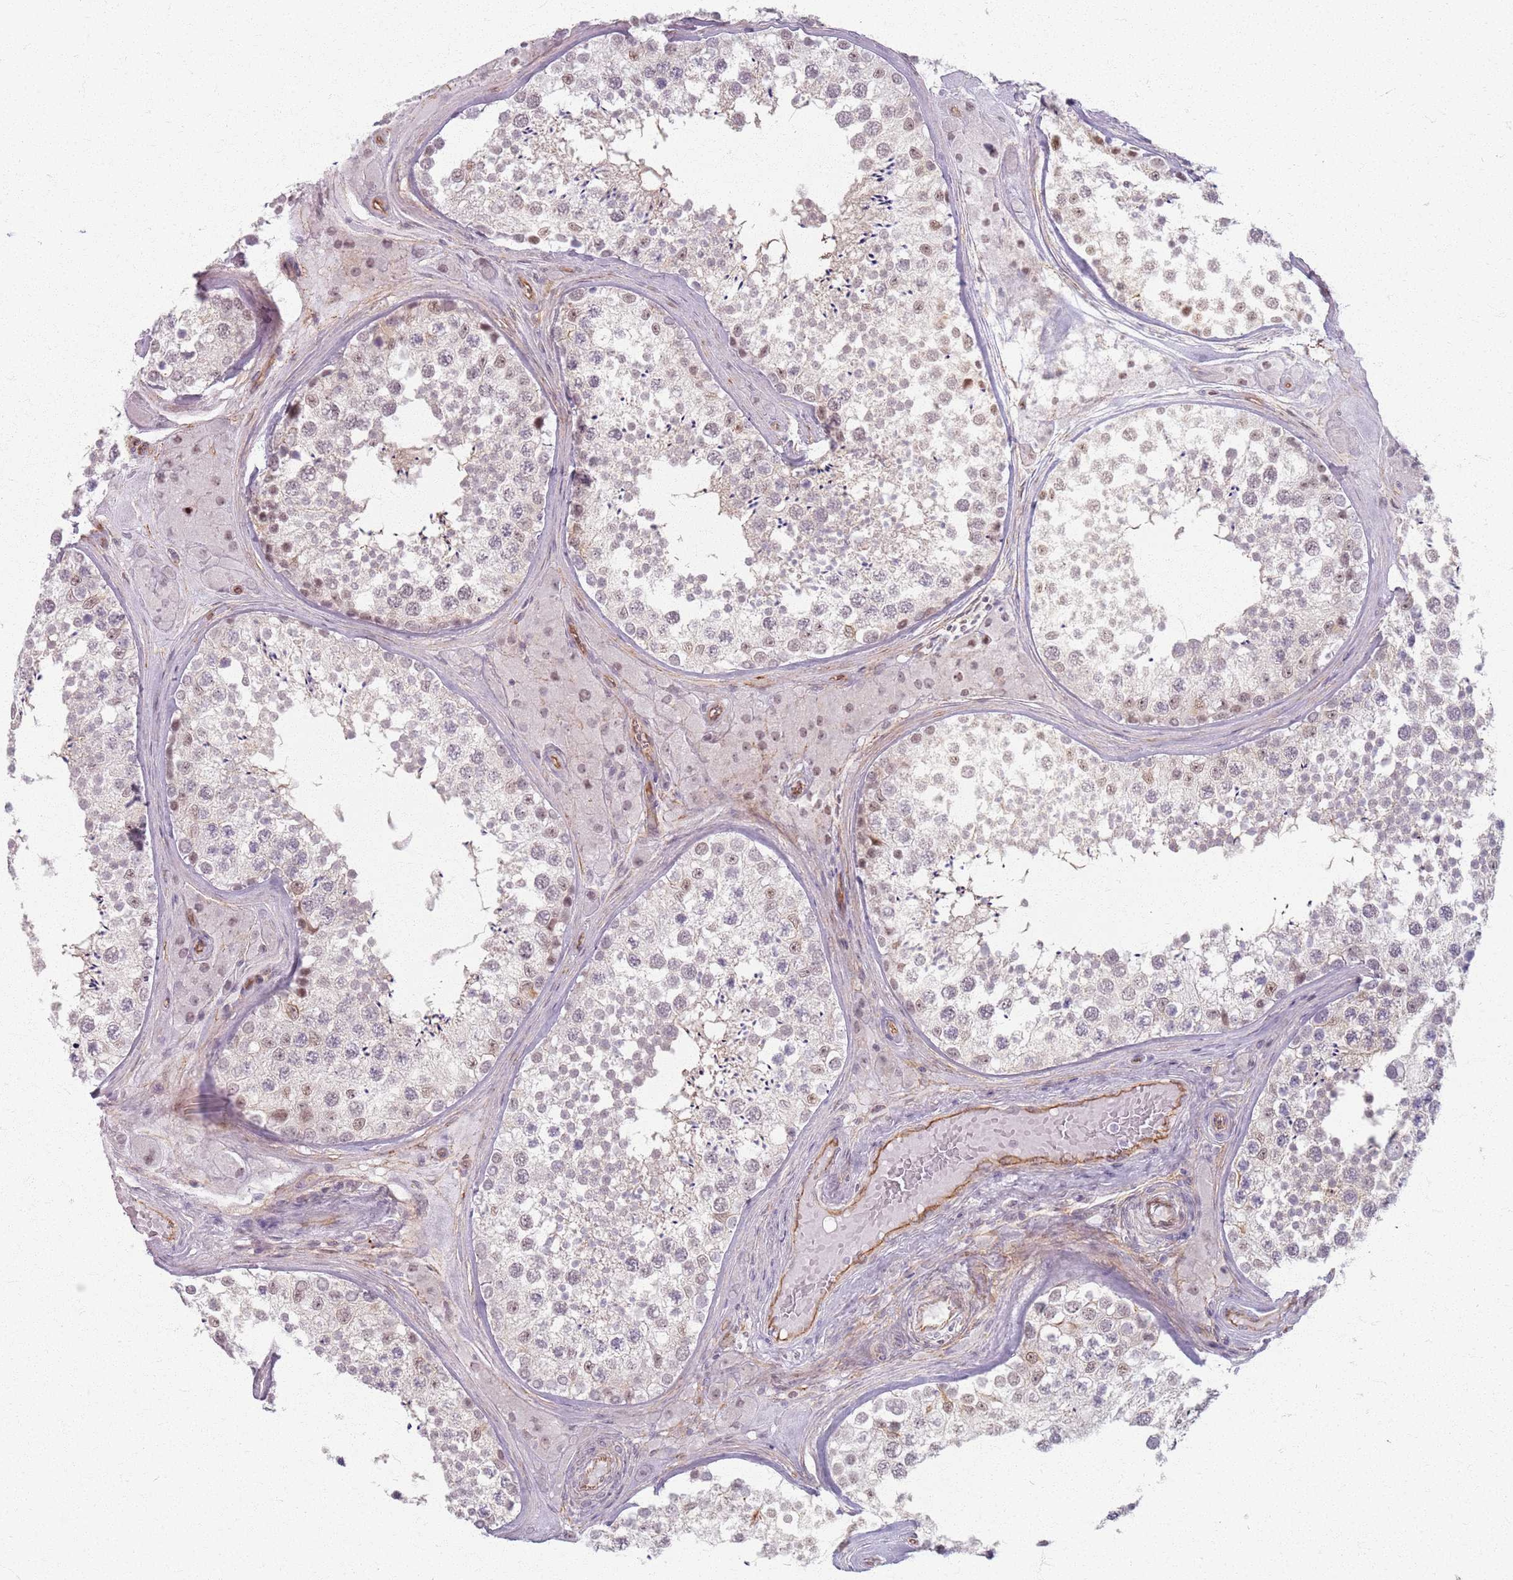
{"staining": {"intensity": "weak", "quantity": "25%-75%", "location": "nuclear"}, "tissue": "testis", "cell_type": "Cells in seminiferous ducts", "image_type": "normal", "snomed": [{"axis": "morphology", "description": "Normal tissue, NOS"}, {"axis": "topography", "description": "Testis"}], "caption": "An immunohistochemistry photomicrograph of benign tissue is shown. Protein staining in brown highlights weak nuclear positivity in testis within cells in seminiferous ducts. (DAB IHC with brightfield microscopy, high magnification).", "gene": "KCNA5", "patient": {"sex": "male", "age": 46}}